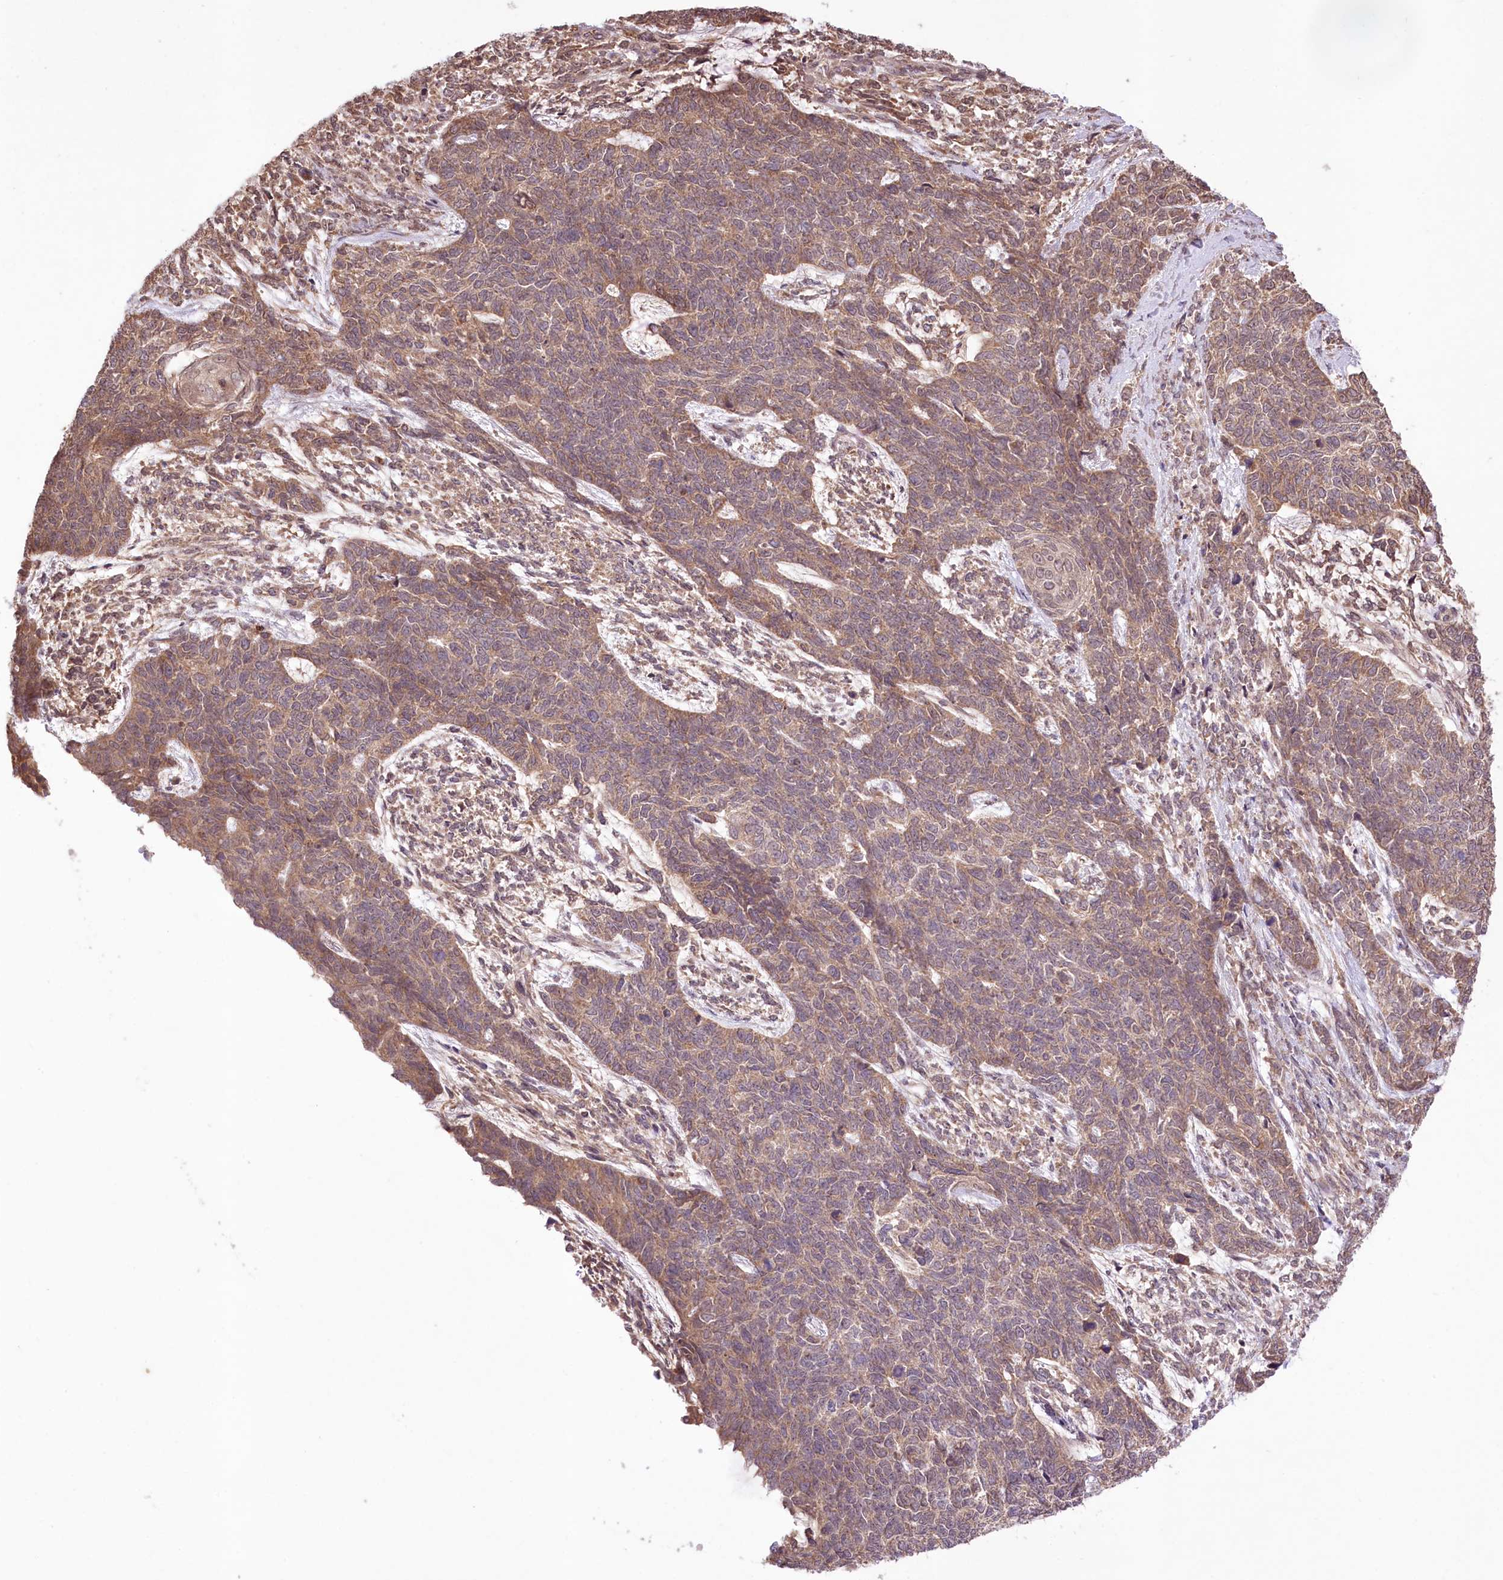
{"staining": {"intensity": "moderate", "quantity": ">75%", "location": "cytoplasmic/membranous"}, "tissue": "cervical cancer", "cell_type": "Tumor cells", "image_type": "cancer", "snomed": [{"axis": "morphology", "description": "Squamous cell carcinoma, NOS"}, {"axis": "topography", "description": "Cervix"}], "caption": "Moderate cytoplasmic/membranous staining for a protein is appreciated in about >75% of tumor cells of cervical squamous cell carcinoma using immunohistochemistry.", "gene": "HELT", "patient": {"sex": "female", "age": 63}}